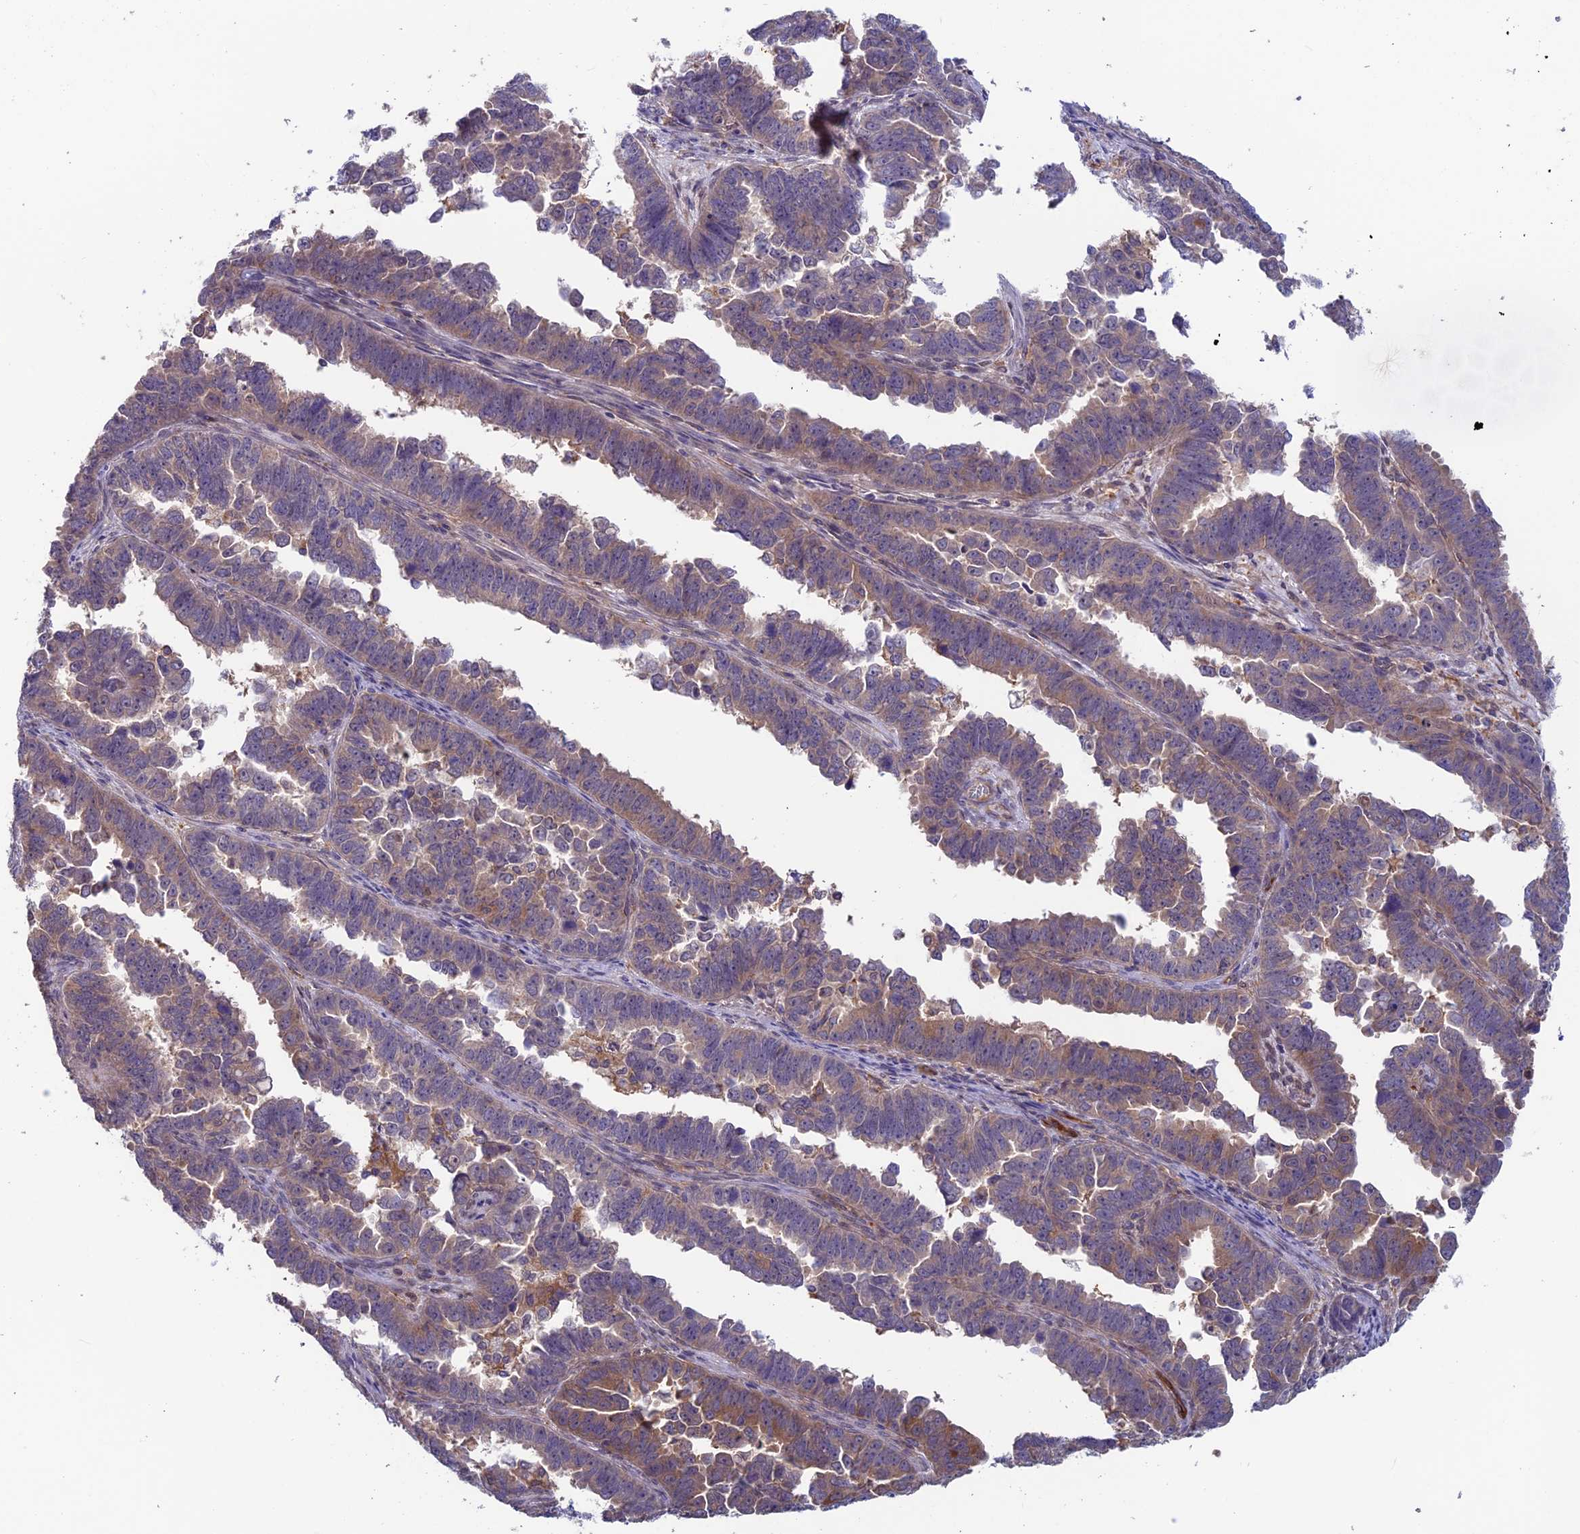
{"staining": {"intensity": "moderate", "quantity": "<25%", "location": "cytoplasmic/membranous"}, "tissue": "endometrial cancer", "cell_type": "Tumor cells", "image_type": "cancer", "snomed": [{"axis": "morphology", "description": "Adenocarcinoma, NOS"}, {"axis": "topography", "description": "Endometrium"}], "caption": "Protein expression analysis of endometrial adenocarcinoma reveals moderate cytoplasmic/membranous staining in approximately <25% of tumor cells.", "gene": "MAST2", "patient": {"sex": "female", "age": 75}}